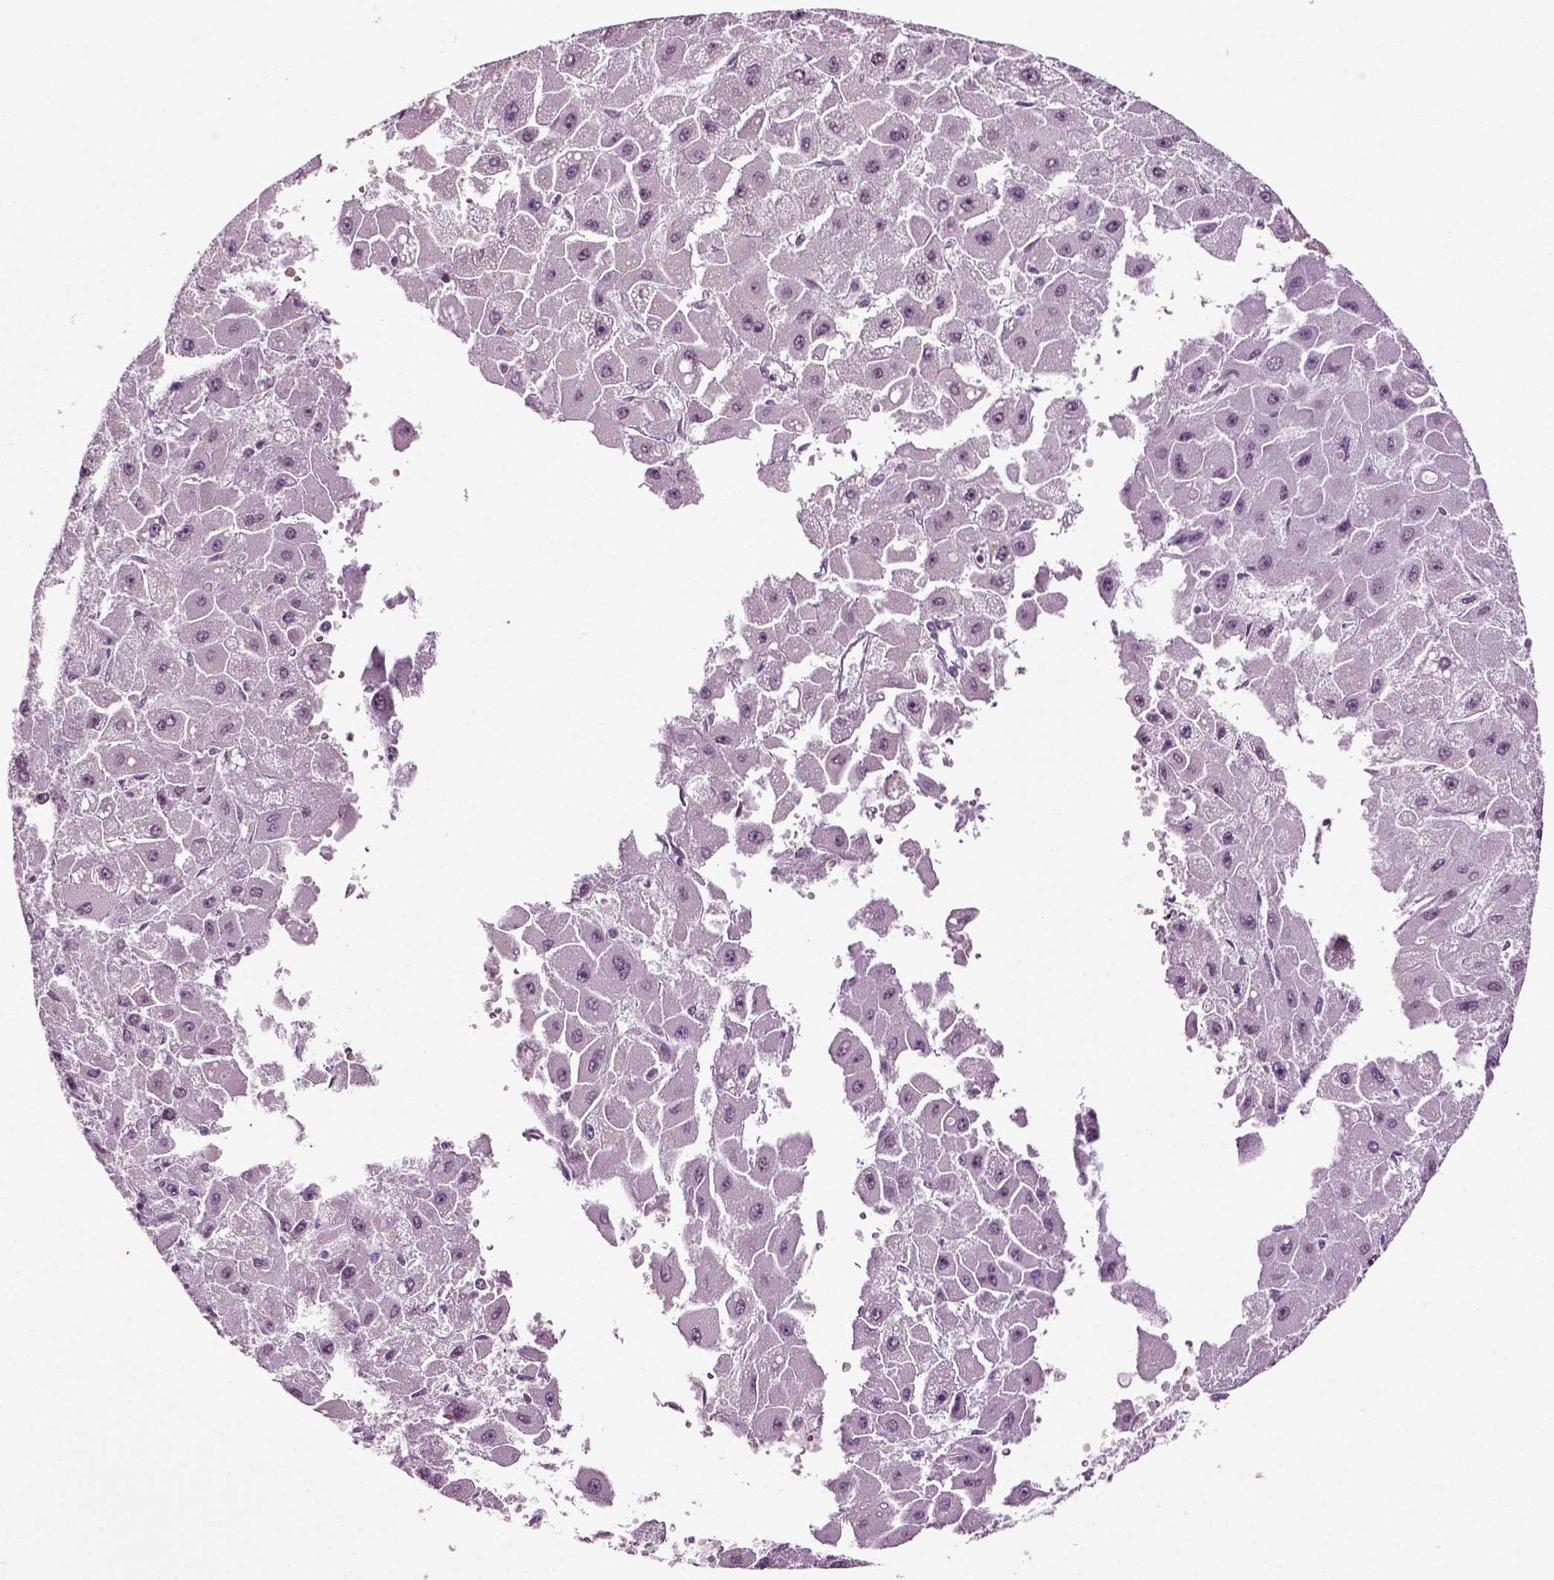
{"staining": {"intensity": "negative", "quantity": "none", "location": "none"}, "tissue": "liver cancer", "cell_type": "Tumor cells", "image_type": "cancer", "snomed": [{"axis": "morphology", "description": "Carcinoma, Hepatocellular, NOS"}, {"axis": "topography", "description": "Liver"}], "caption": "The immunohistochemistry histopathology image has no significant expression in tumor cells of hepatocellular carcinoma (liver) tissue. (DAB (3,3'-diaminobenzidine) immunohistochemistry visualized using brightfield microscopy, high magnification).", "gene": "SPATA17", "patient": {"sex": "female", "age": 25}}